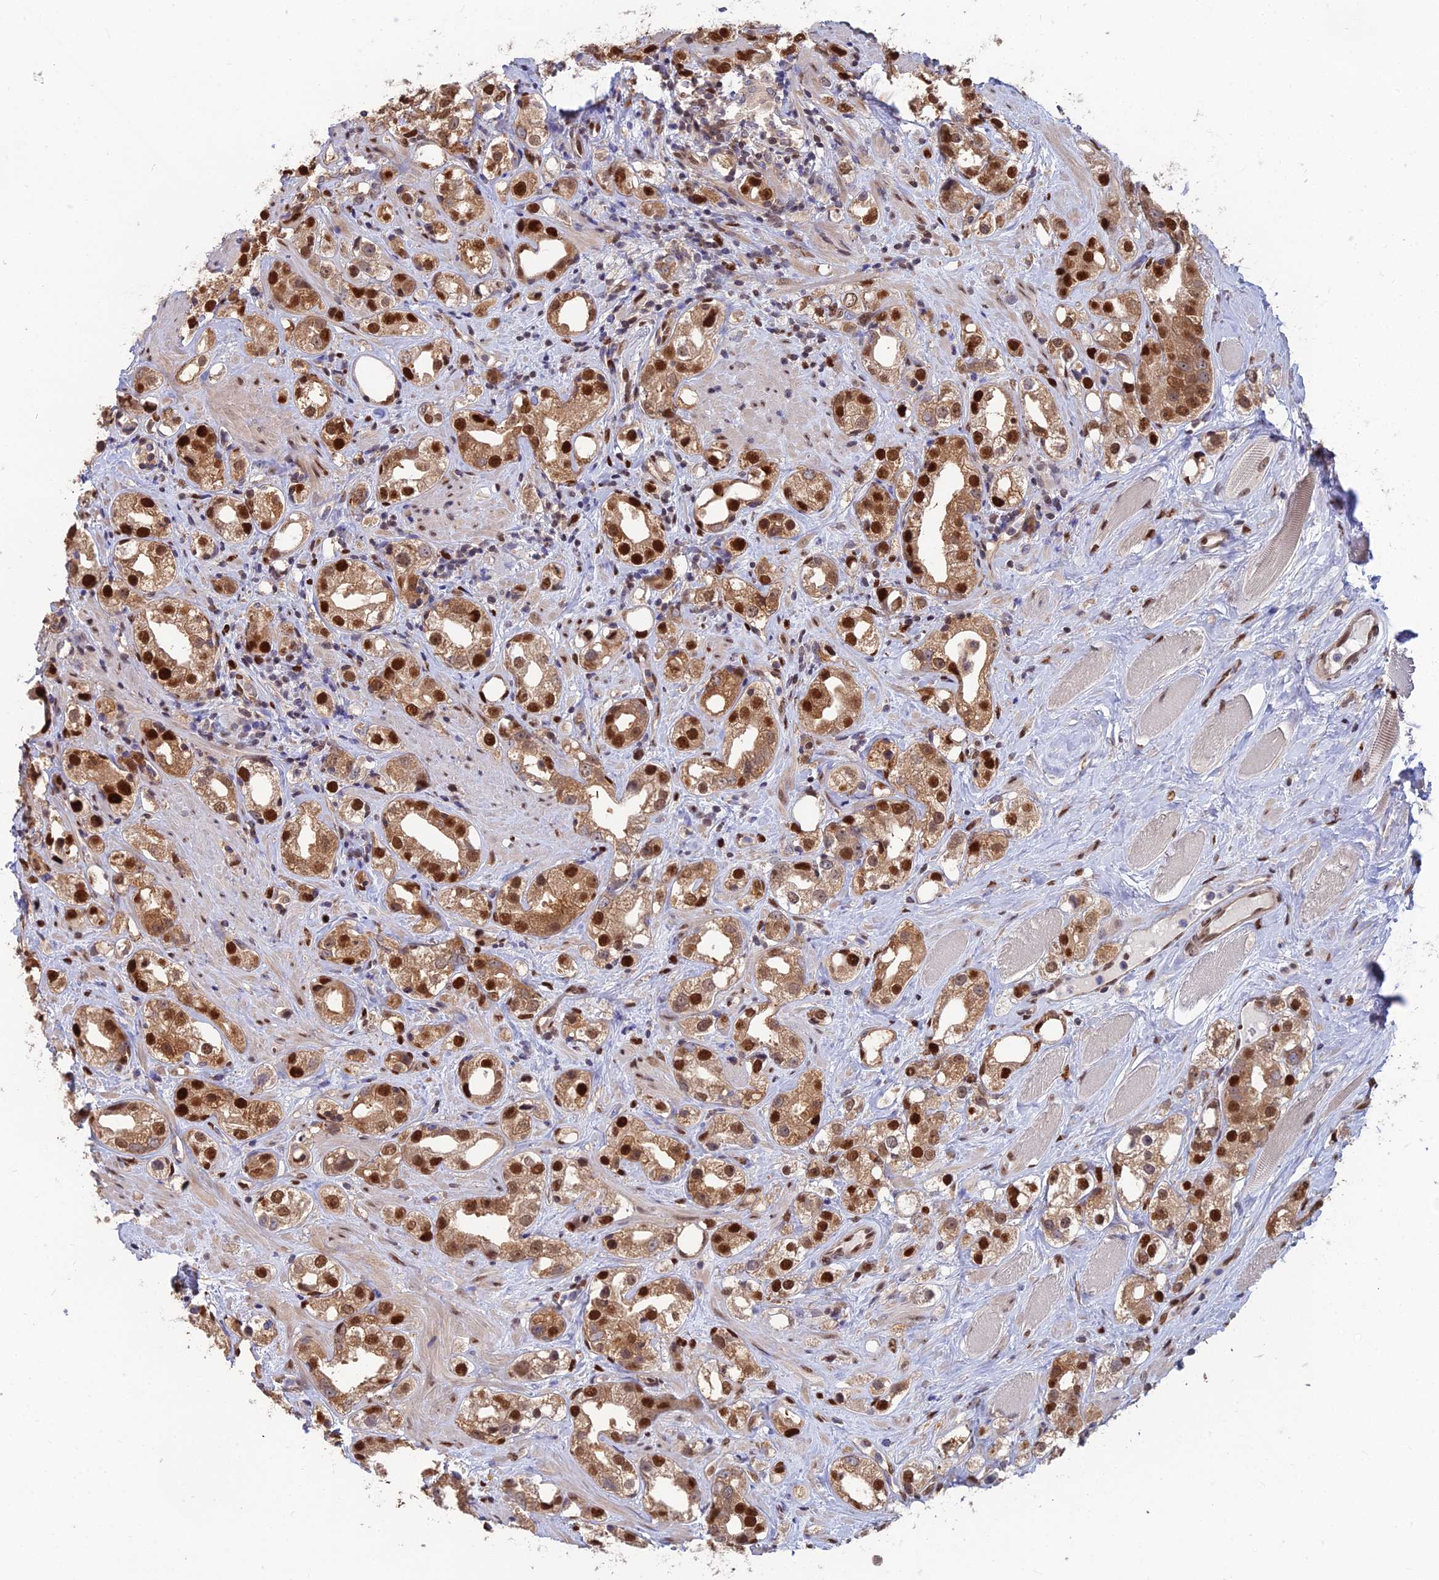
{"staining": {"intensity": "strong", "quantity": ">75%", "location": "cytoplasmic/membranous,nuclear"}, "tissue": "prostate cancer", "cell_type": "Tumor cells", "image_type": "cancer", "snomed": [{"axis": "morphology", "description": "Adenocarcinoma, NOS"}, {"axis": "topography", "description": "Prostate"}], "caption": "The micrograph reveals a brown stain indicating the presence of a protein in the cytoplasmic/membranous and nuclear of tumor cells in prostate cancer.", "gene": "DNPEP", "patient": {"sex": "male", "age": 79}}